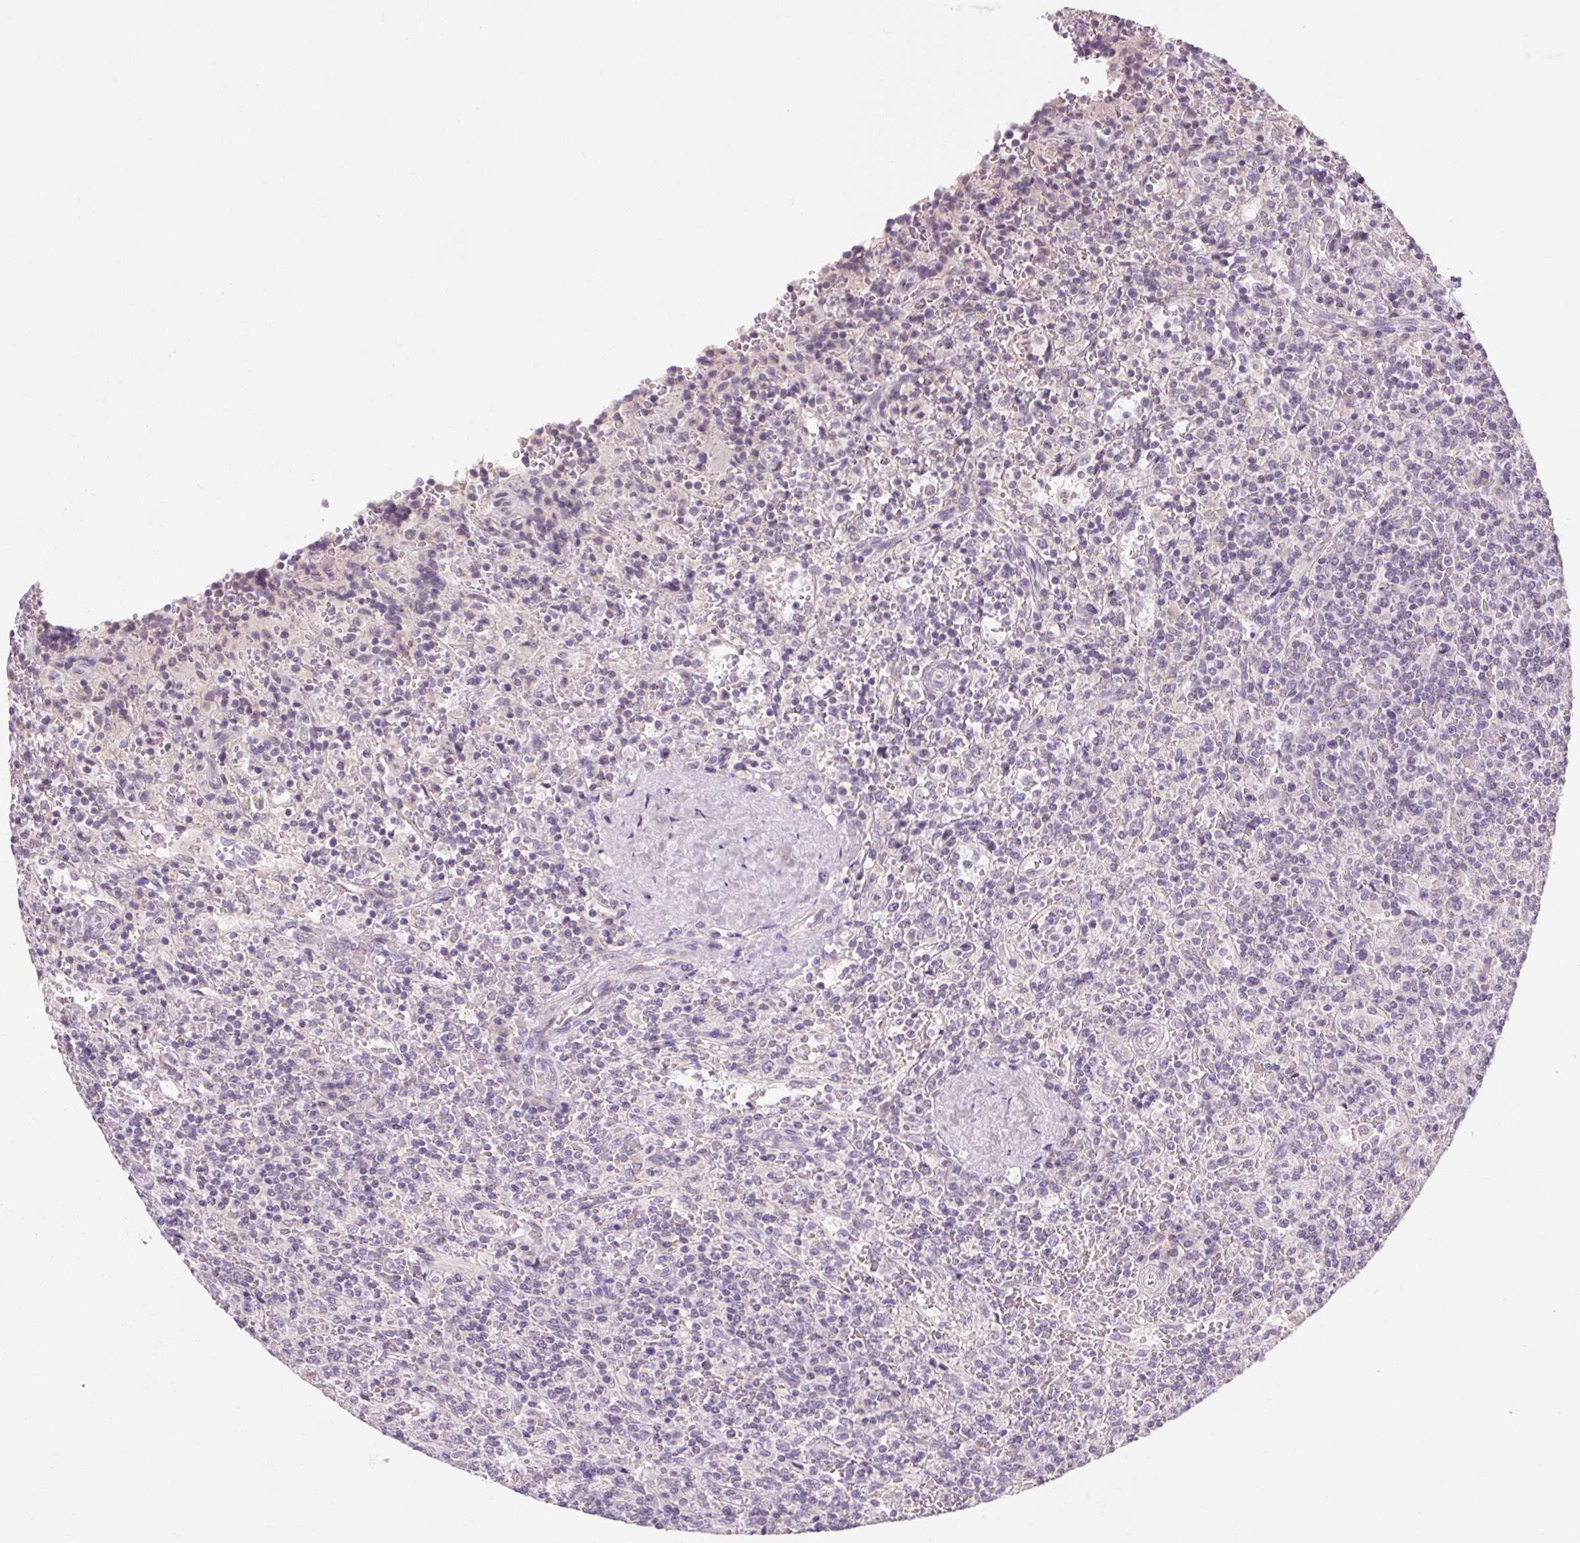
{"staining": {"intensity": "negative", "quantity": "none", "location": "none"}, "tissue": "lymphoma", "cell_type": "Tumor cells", "image_type": "cancer", "snomed": [{"axis": "morphology", "description": "Malignant lymphoma, non-Hodgkin's type, Low grade"}, {"axis": "topography", "description": "Spleen"}], "caption": "Immunohistochemical staining of lymphoma exhibits no significant staining in tumor cells.", "gene": "KLHL40", "patient": {"sex": "male", "age": 62}}